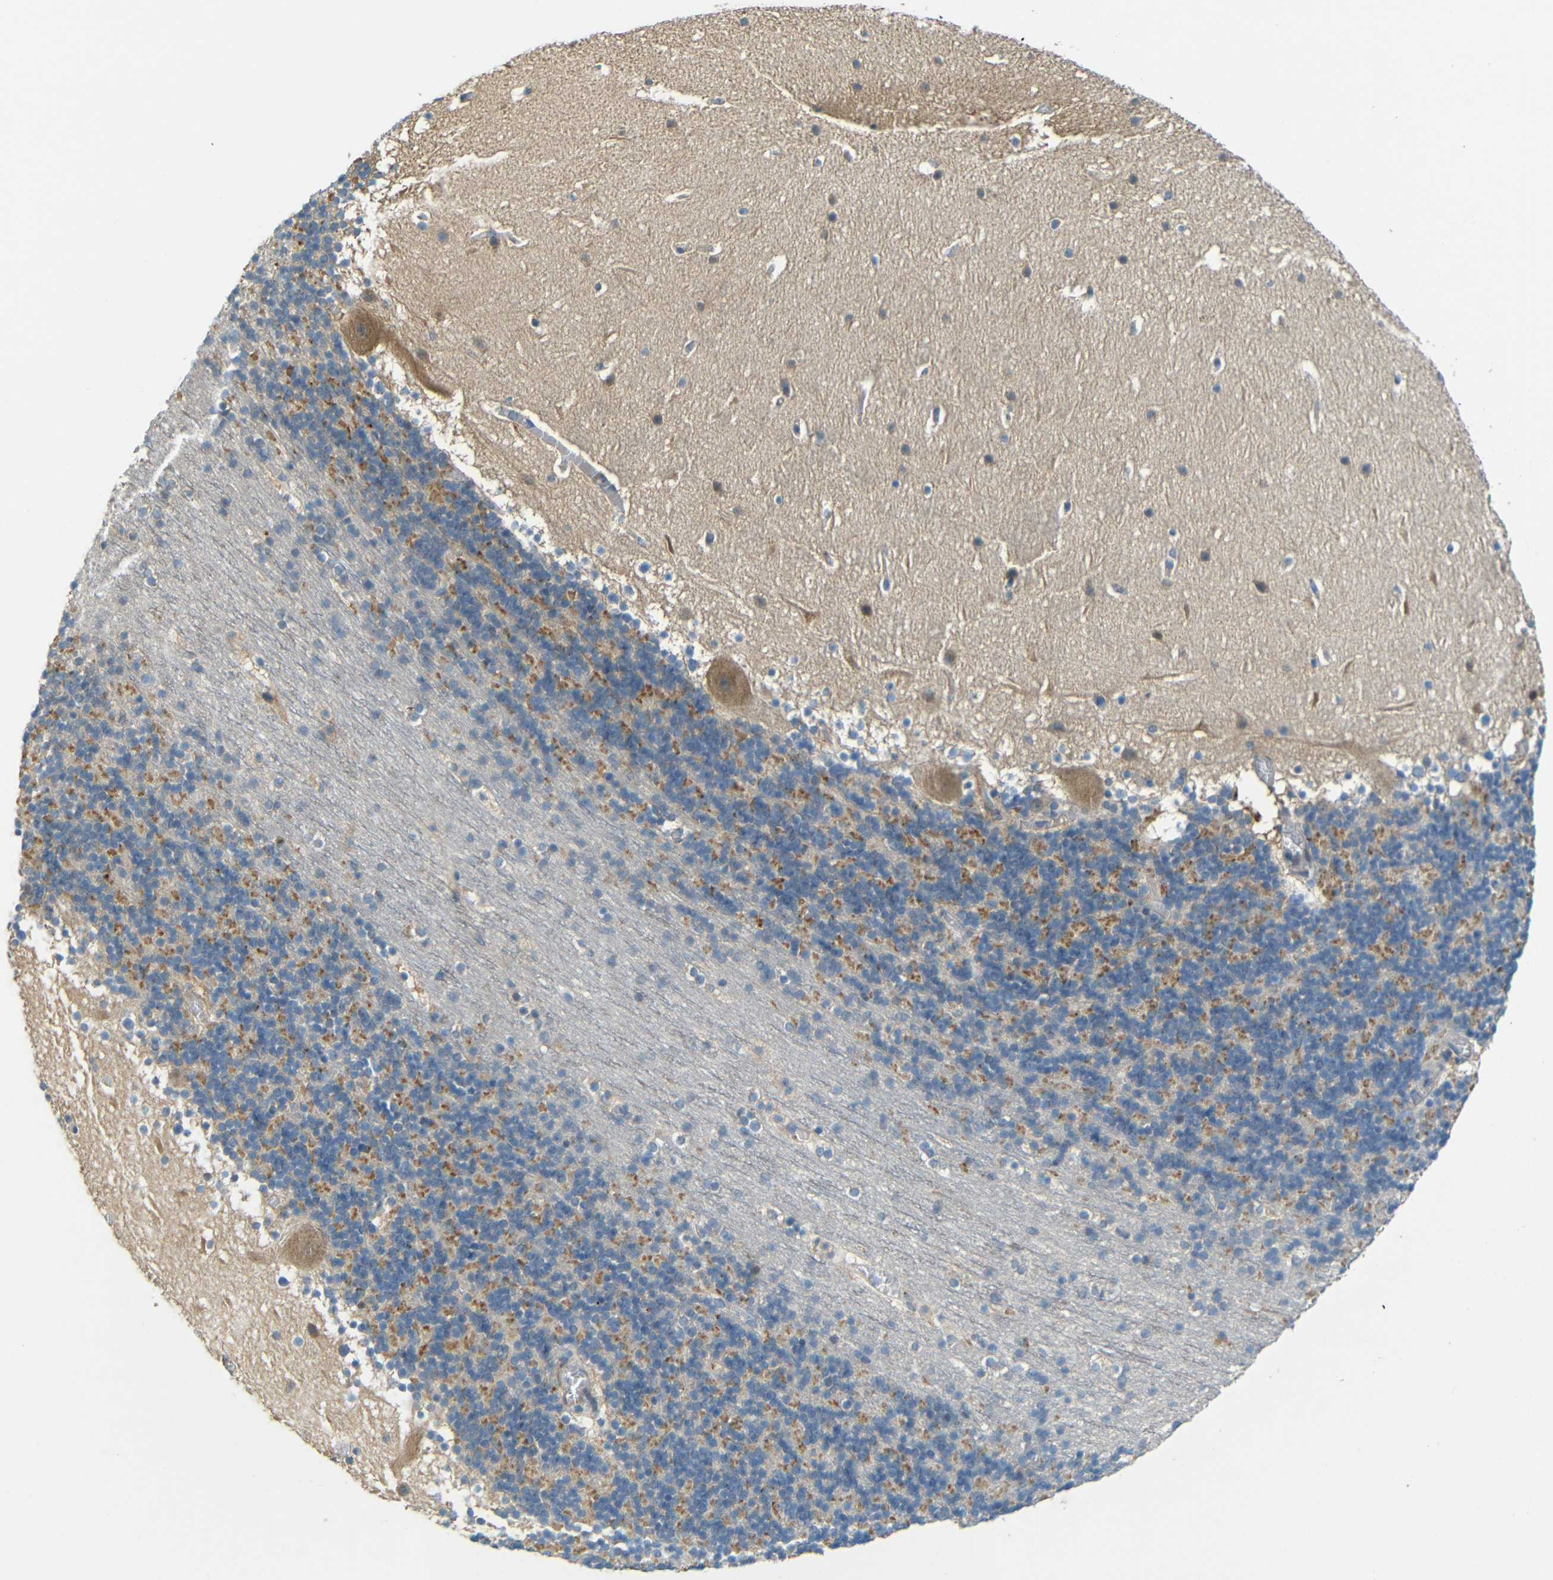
{"staining": {"intensity": "moderate", "quantity": "25%-75%", "location": "cytoplasmic/membranous"}, "tissue": "cerebellum", "cell_type": "Cells in granular layer", "image_type": "normal", "snomed": [{"axis": "morphology", "description": "Normal tissue, NOS"}, {"axis": "topography", "description": "Cerebellum"}], "caption": "Cerebellum stained with a brown dye displays moderate cytoplasmic/membranous positive expression in approximately 25%-75% of cells in granular layer.", "gene": "FNDC3A", "patient": {"sex": "male", "age": 45}}